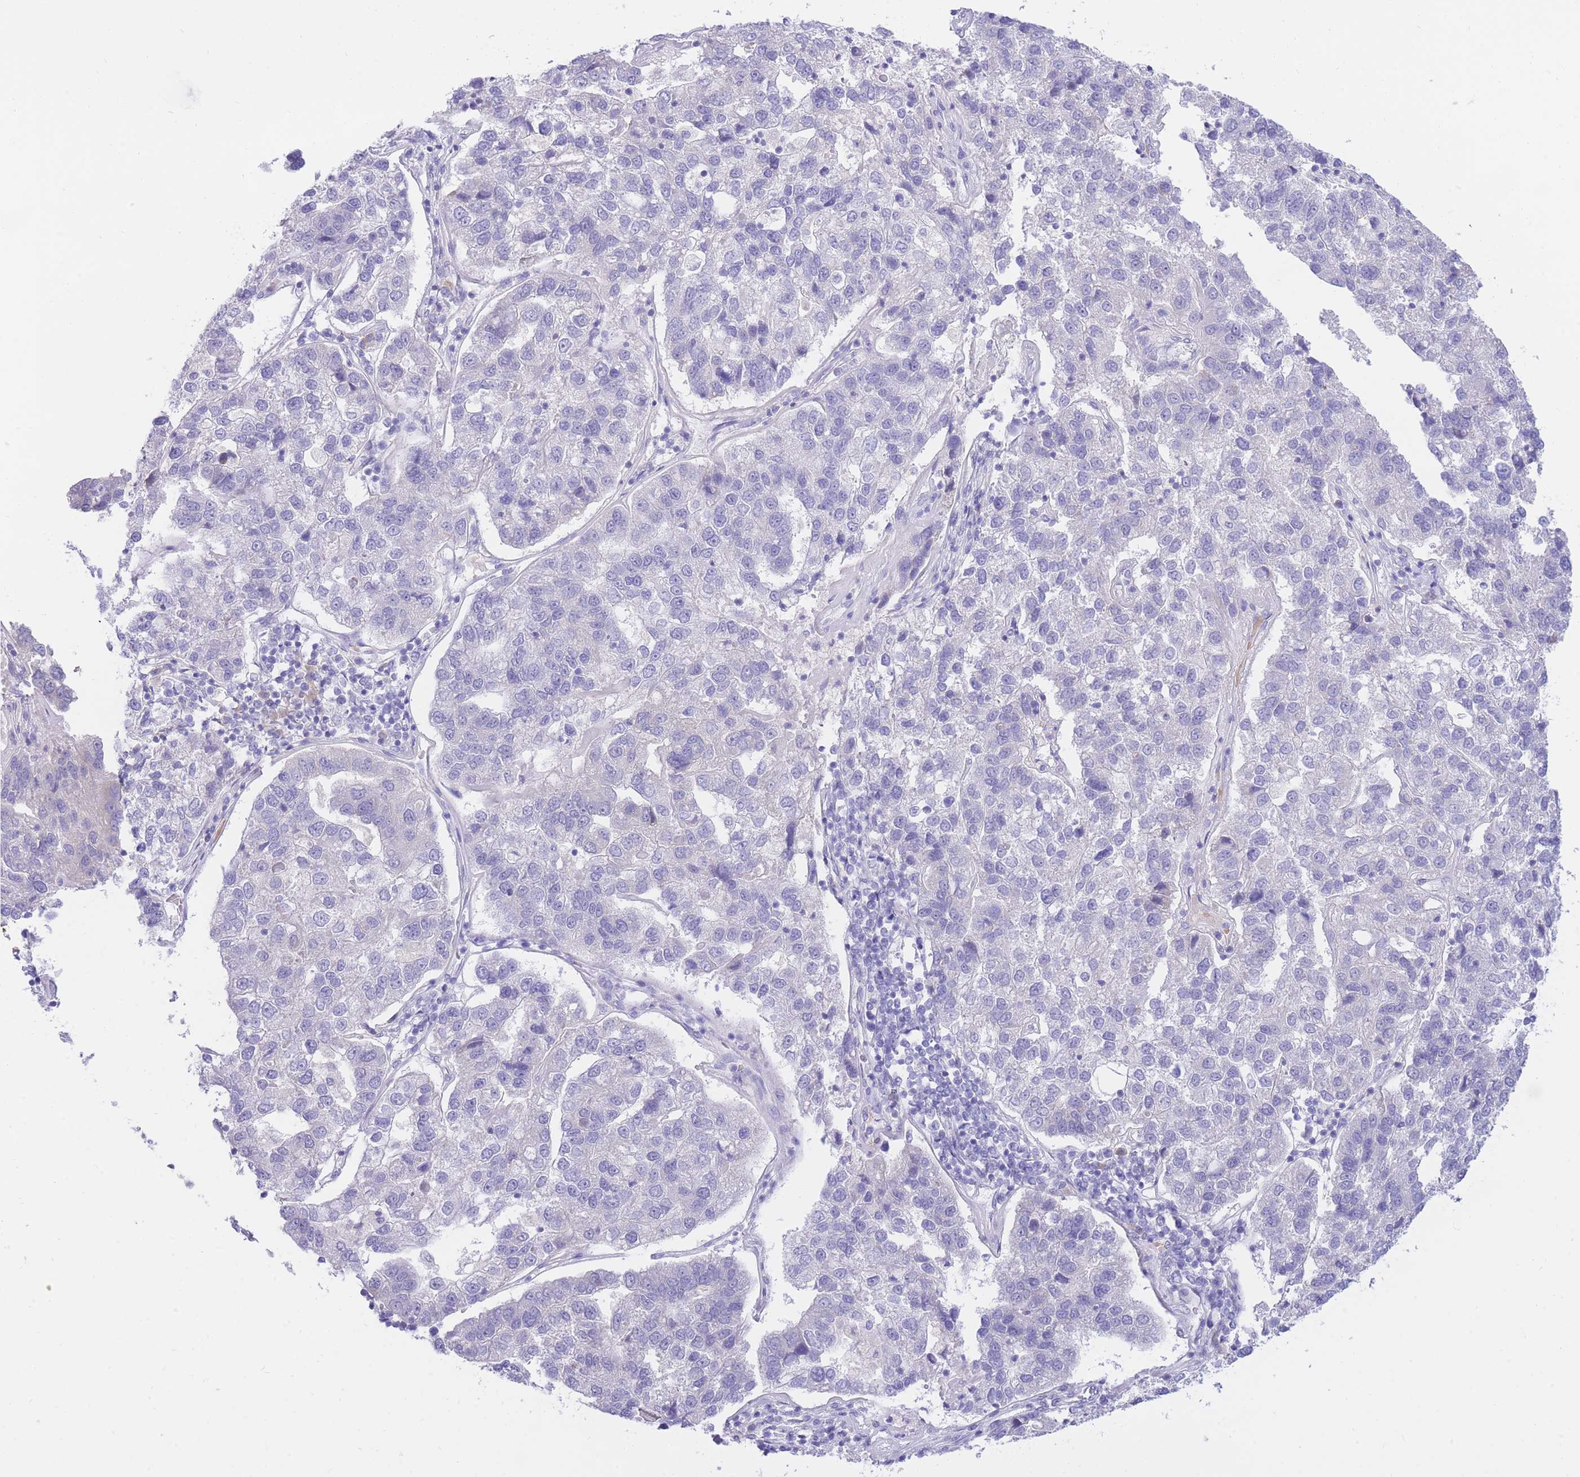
{"staining": {"intensity": "negative", "quantity": "none", "location": "none"}, "tissue": "pancreatic cancer", "cell_type": "Tumor cells", "image_type": "cancer", "snomed": [{"axis": "morphology", "description": "Adenocarcinoma, NOS"}, {"axis": "topography", "description": "Pancreas"}], "caption": "Human pancreatic cancer (adenocarcinoma) stained for a protein using immunohistochemistry (IHC) shows no expression in tumor cells.", "gene": "SSUH2", "patient": {"sex": "female", "age": 61}}